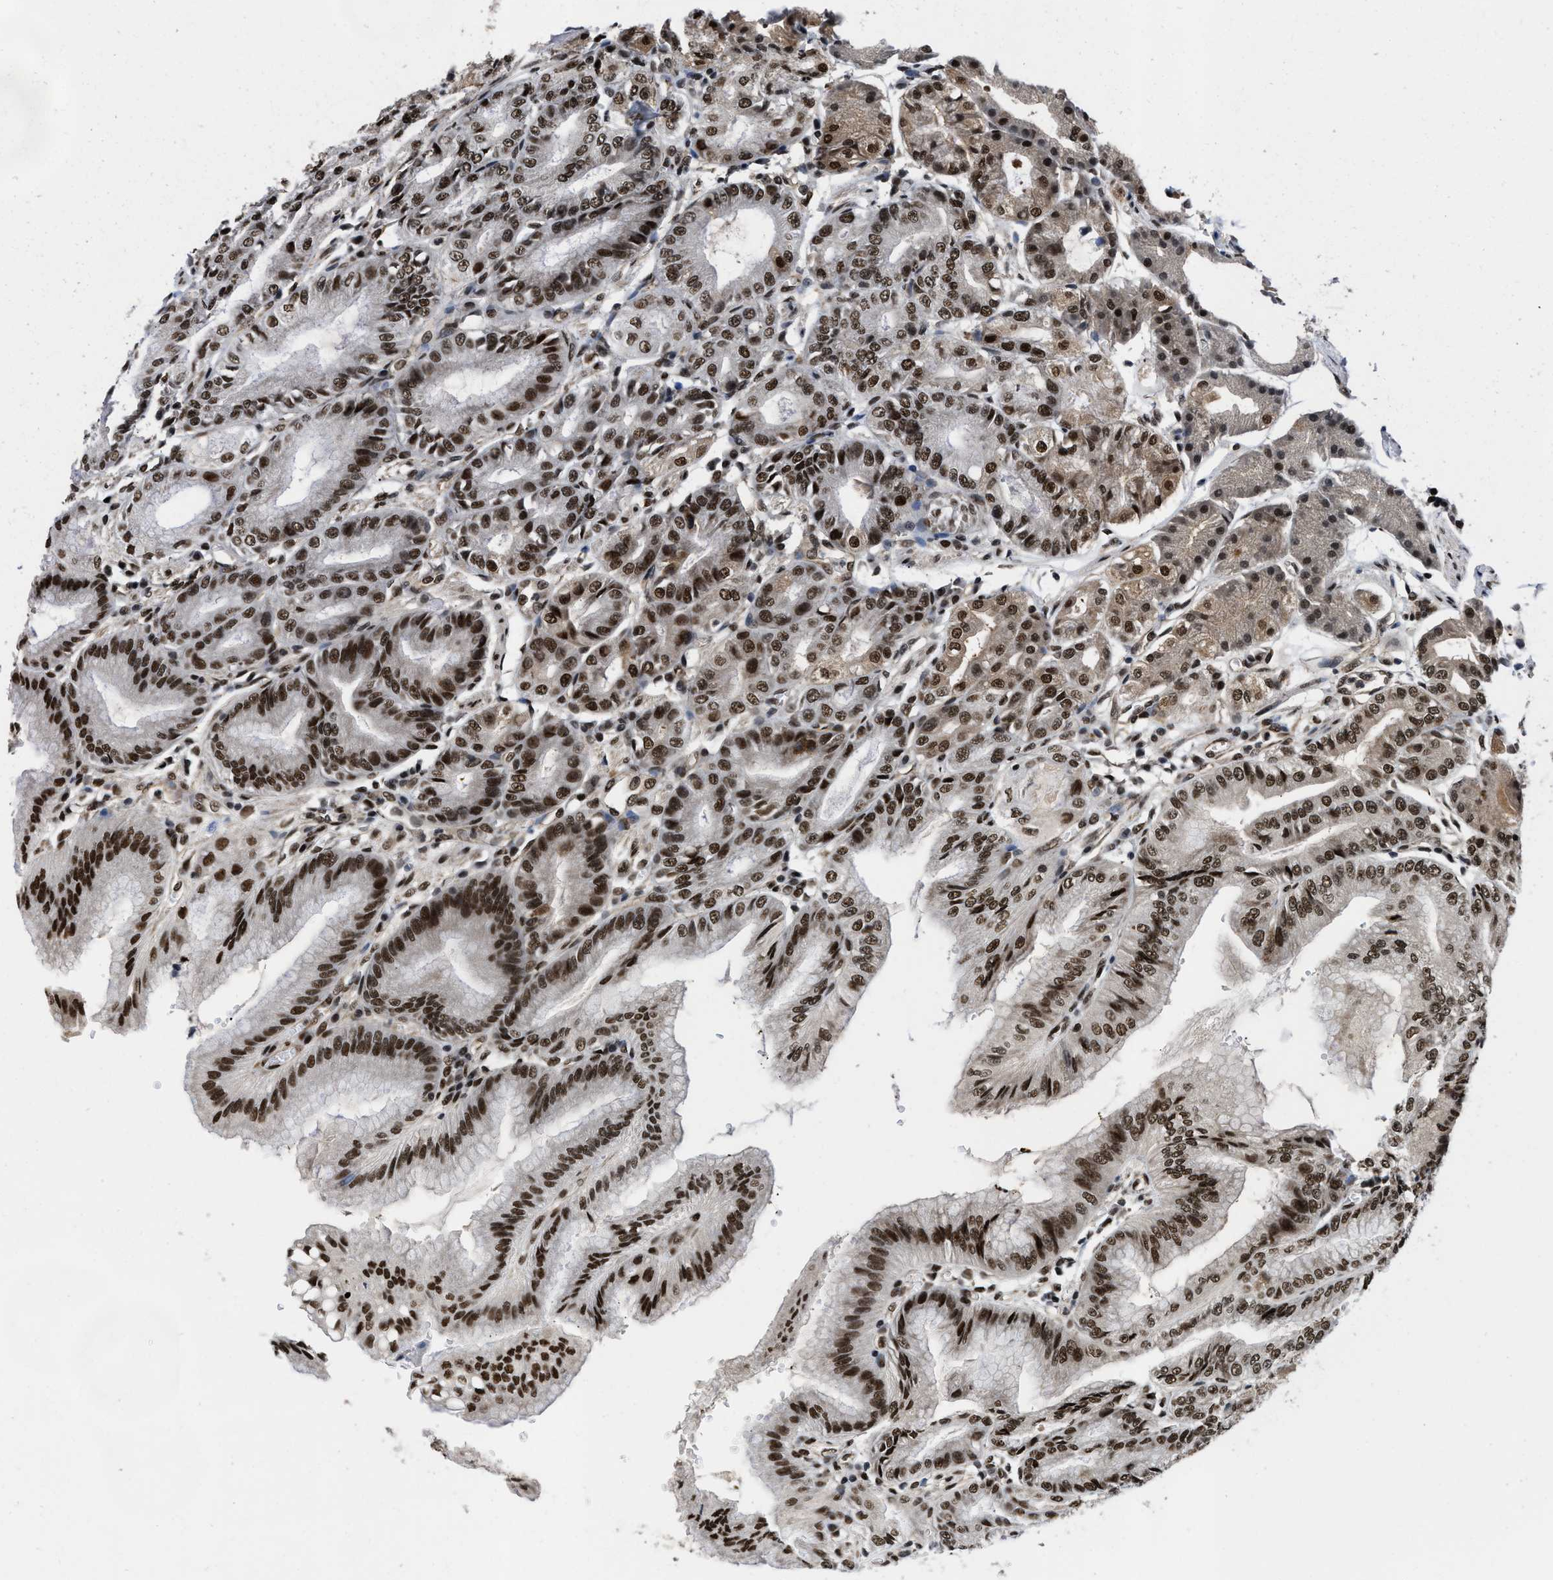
{"staining": {"intensity": "strong", "quantity": ">75%", "location": "nuclear"}, "tissue": "stomach", "cell_type": "Glandular cells", "image_type": "normal", "snomed": [{"axis": "morphology", "description": "Normal tissue, NOS"}, {"axis": "topography", "description": "Stomach, lower"}], "caption": "A high amount of strong nuclear expression is present in approximately >75% of glandular cells in benign stomach. (Brightfield microscopy of DAB IHC at high magnification).", "gene": "SAFB", "patient": {"sex": "male", "age": 71}}